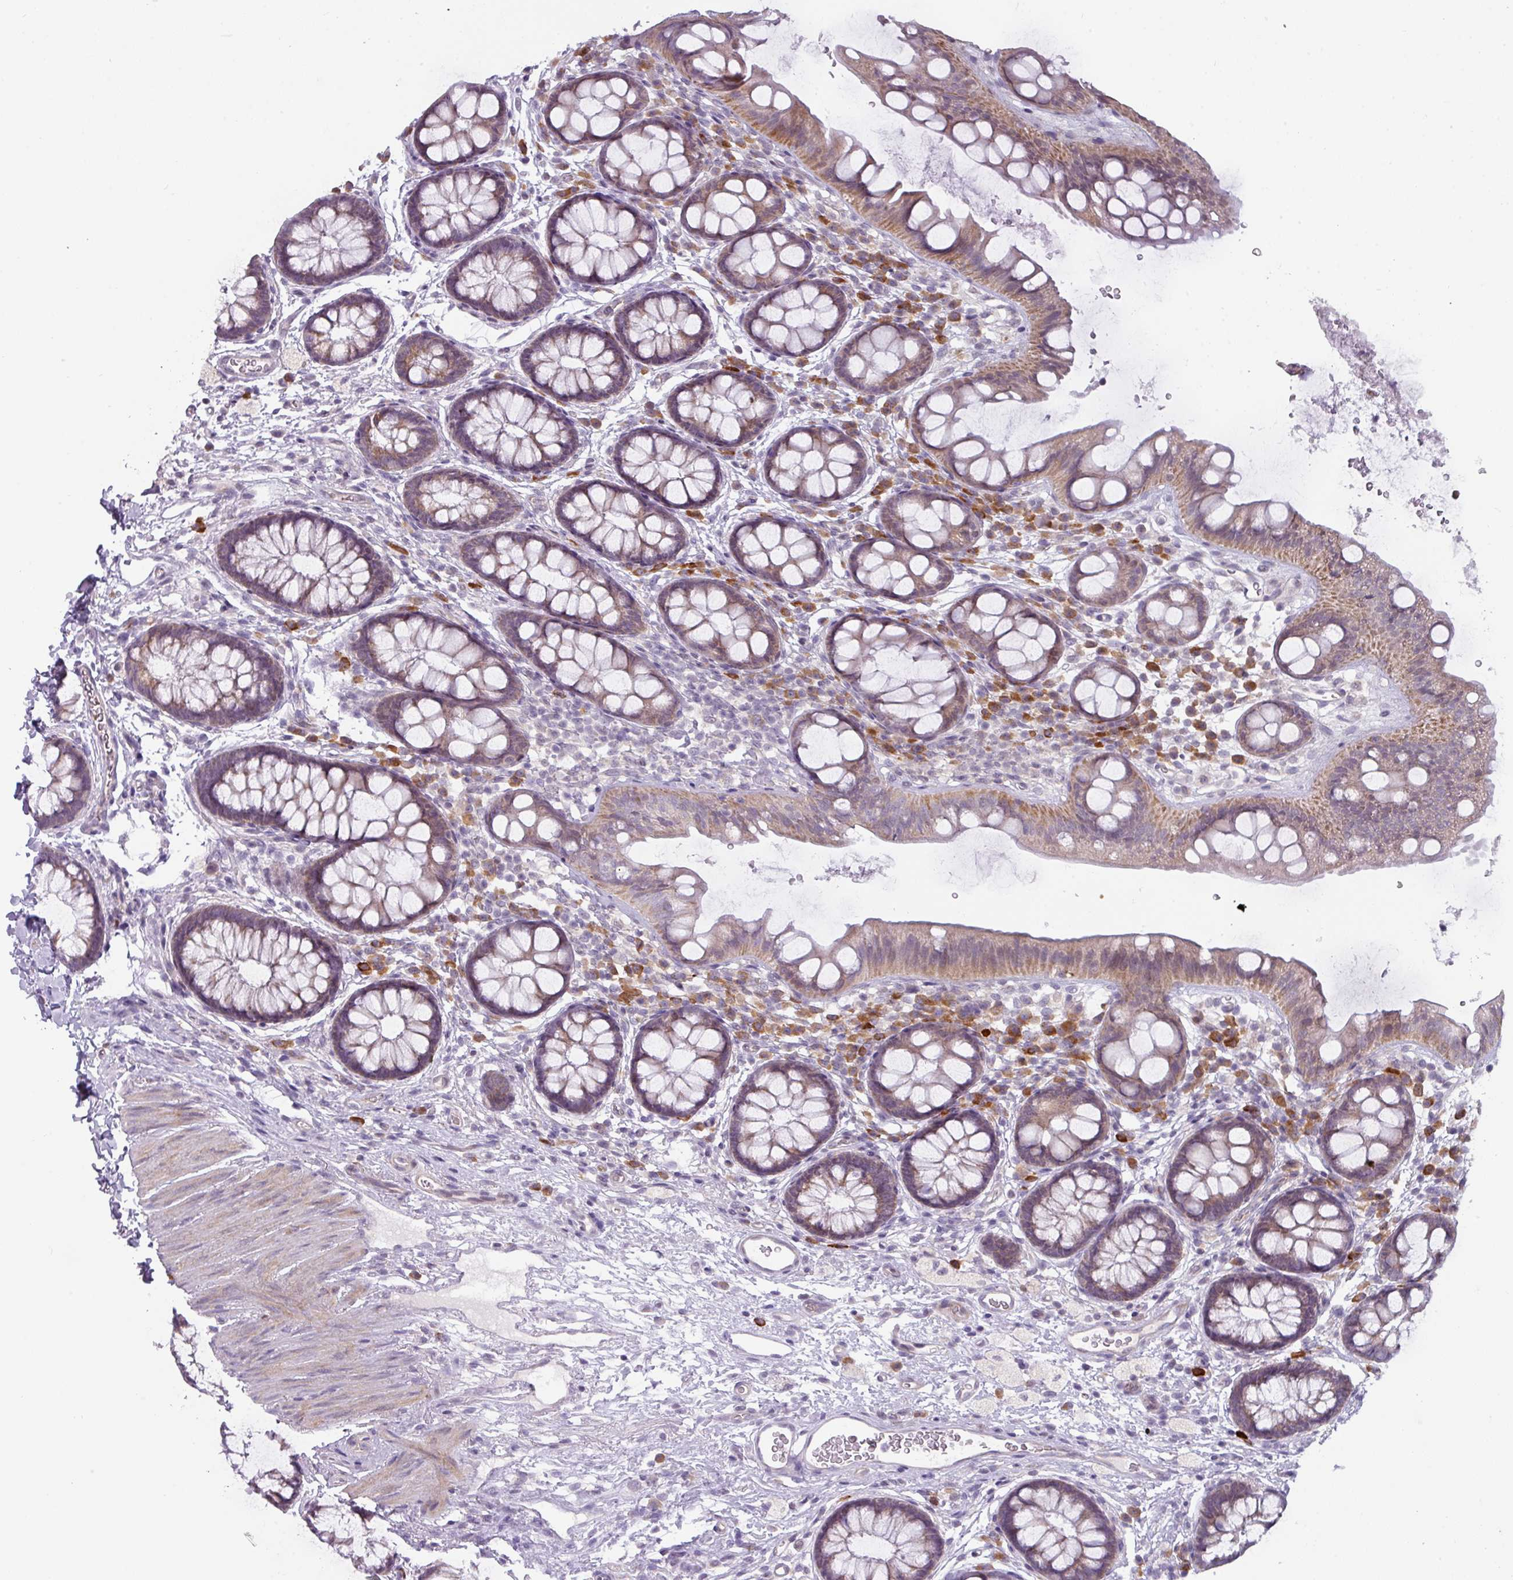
{"staining": {"intensity": "weak", "quantity": ">75%", "location": "cytoplasmic/membranous"}, "tissue": "rectum", "cell_type": "Glandular cells", "image_type": "normal", "snomed": [{"axis": "morphology", "description": "Normal tissue, NOS"}, {"axis": "topography", "description": "Rectum"}, {"axis": "topography", "description": "Peripheral nerve tissue"}], "caption": "The image shows a brown stain indicating the presence of a protein in the cytoplasmic/membranous of glandular cells in rectum. The staining is performed using DAB (3,3'-diaminobenzidine) brown chromogen to label protein expression. The nuclei are counter-stained blue using hematoxylin.", "gene": "C2orf68", "patient": {"sex": "female", "age": 69}}